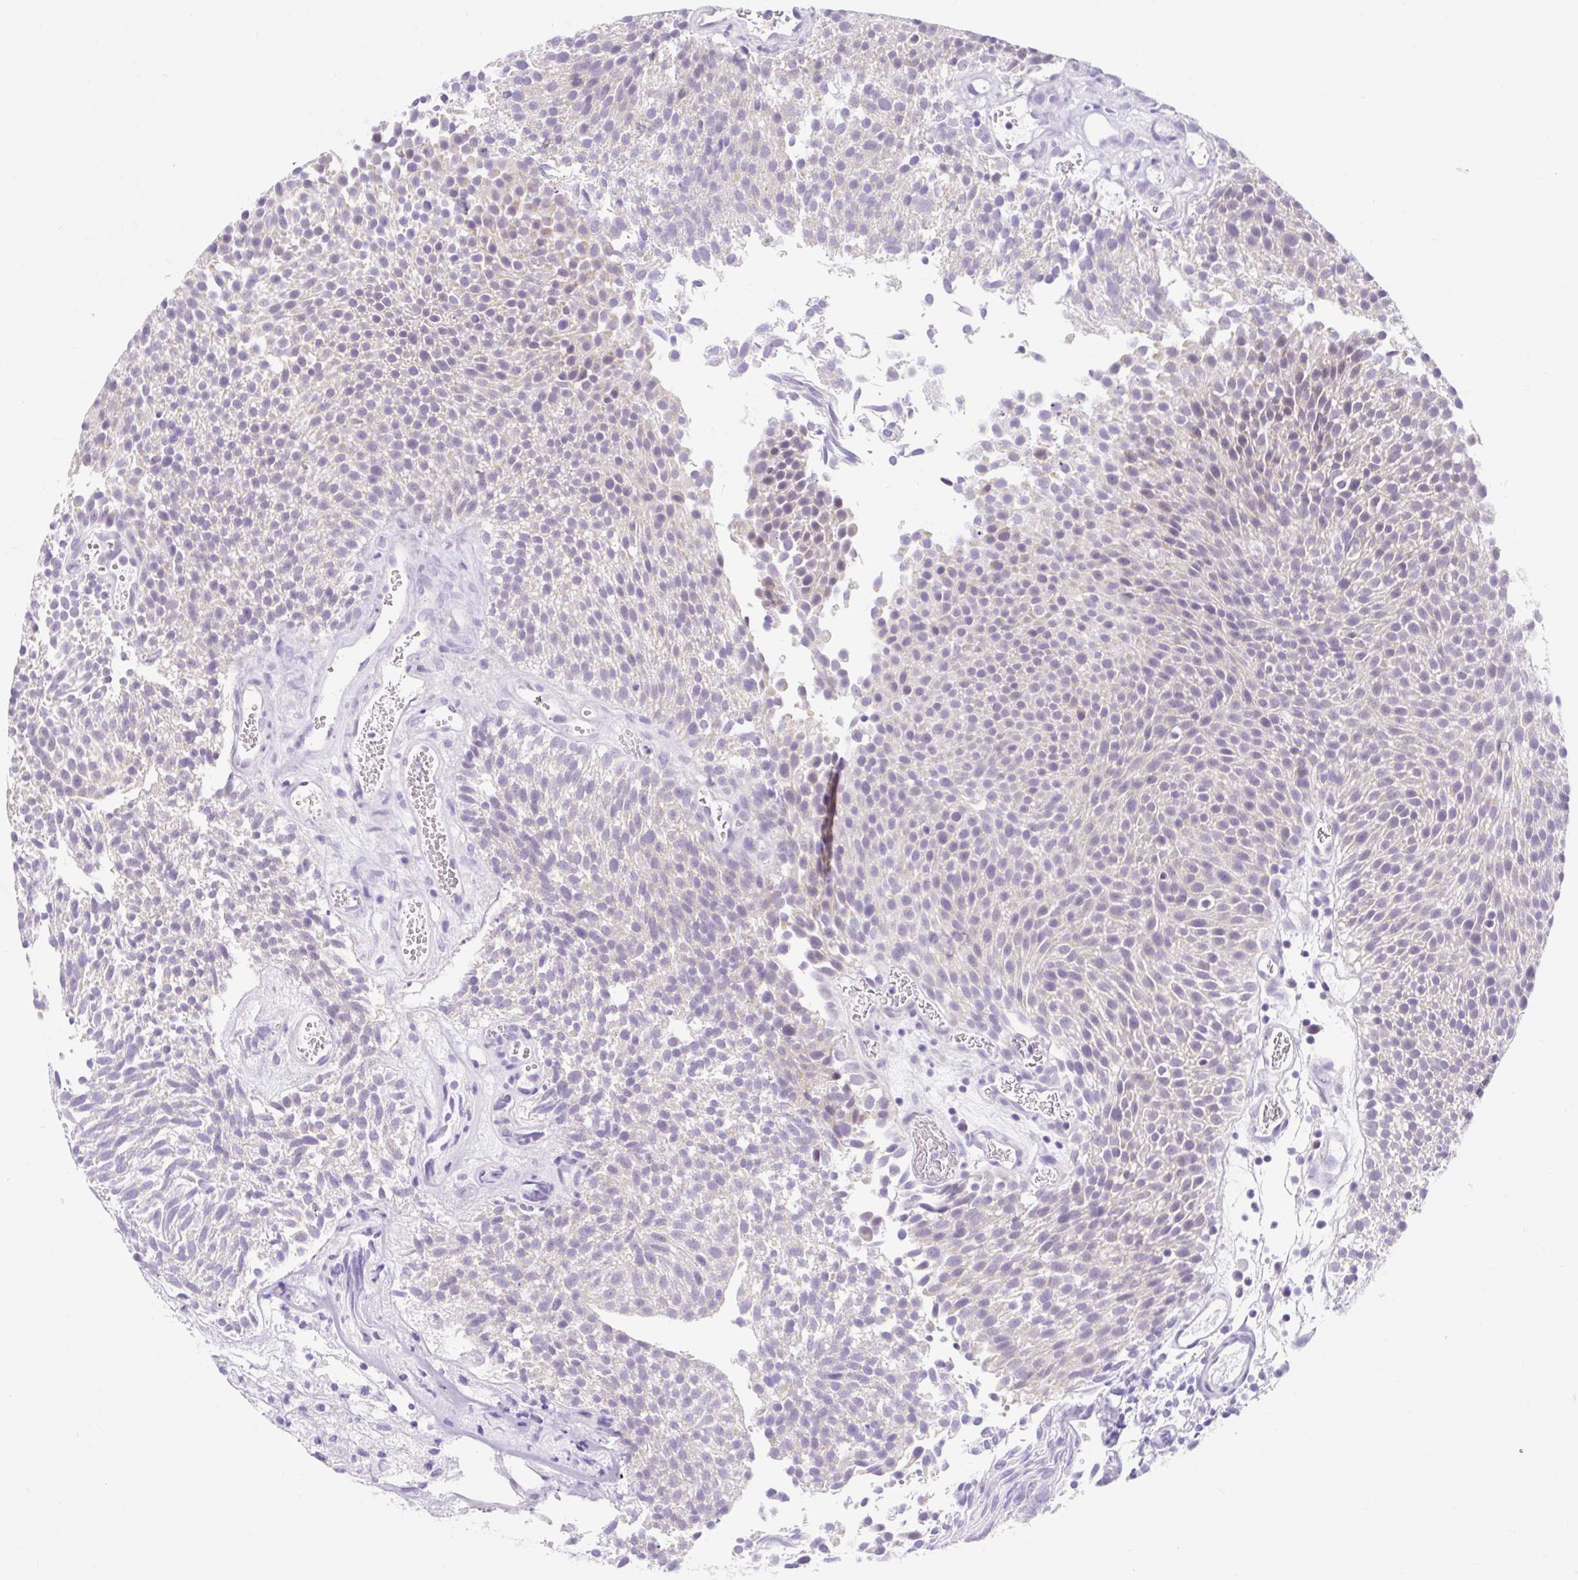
{"staining": {"intensity": "negative", "quantity": "none", "location": "none"}, "tissue": "urothelial cancer", "cell_type": "Tumor cells", "image_type": "cancer", "snomed": [{"axis": "morphology", "description": "Urothelial carcinoma, Low grade"}, {"axis": "topography", "description": "Urinary bladder"}], "caption": "A high-resolution micrograph shows IHC staining of urothelial cancer, which shows no significant positivity in tumor cells.", "gene": "ITPK1", "patient": {"sex": "female", "age": 79}}